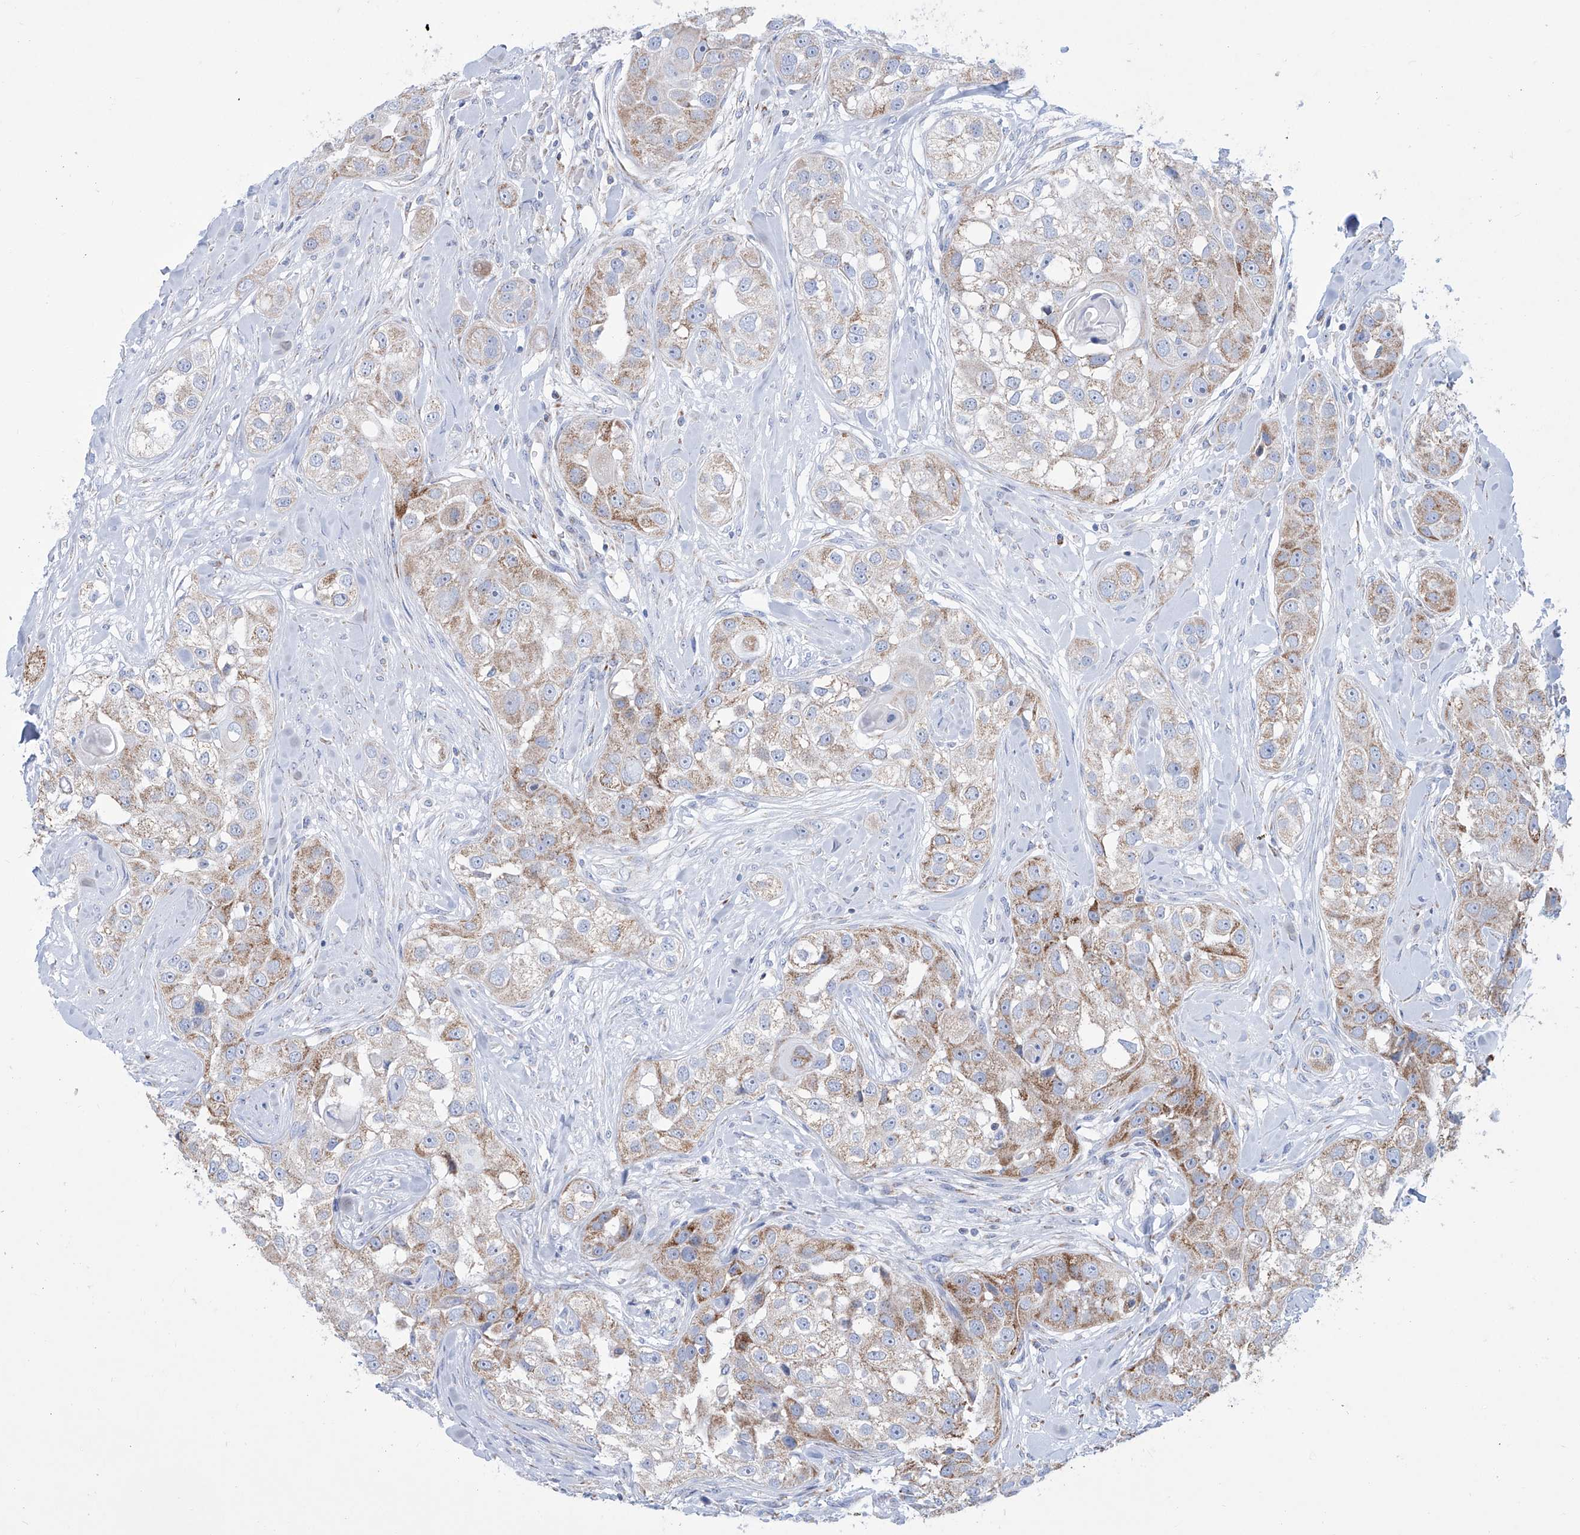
{"staining": {"intensity": "moderate", "quantity": "25%-75%", "location": "cytoplasmic/membranous"}, "tissue": "head and neck cancer", "cell_type": "Tumor cells", "image_type": "cancer", "snomed": [{"axis": "morphology", "description": "Normal tissue, NOS"}, {"axis": "morphology", "description": "Squamous cell carcinoma, NOS"}, {"axis": "topography", "description": "Skeletal muscle"}, {"axis": "topography", "description": "Head-Neck"}], "caption": "This photomicrograph displays immunohistochemistry staining of head and neck cancer, with medium moderate cytoplasmic/membranous staining in about 25%-75% of tumor cells.", "gene": "ALDH6A1", "patient": {"sex": "male", "age": 51}}